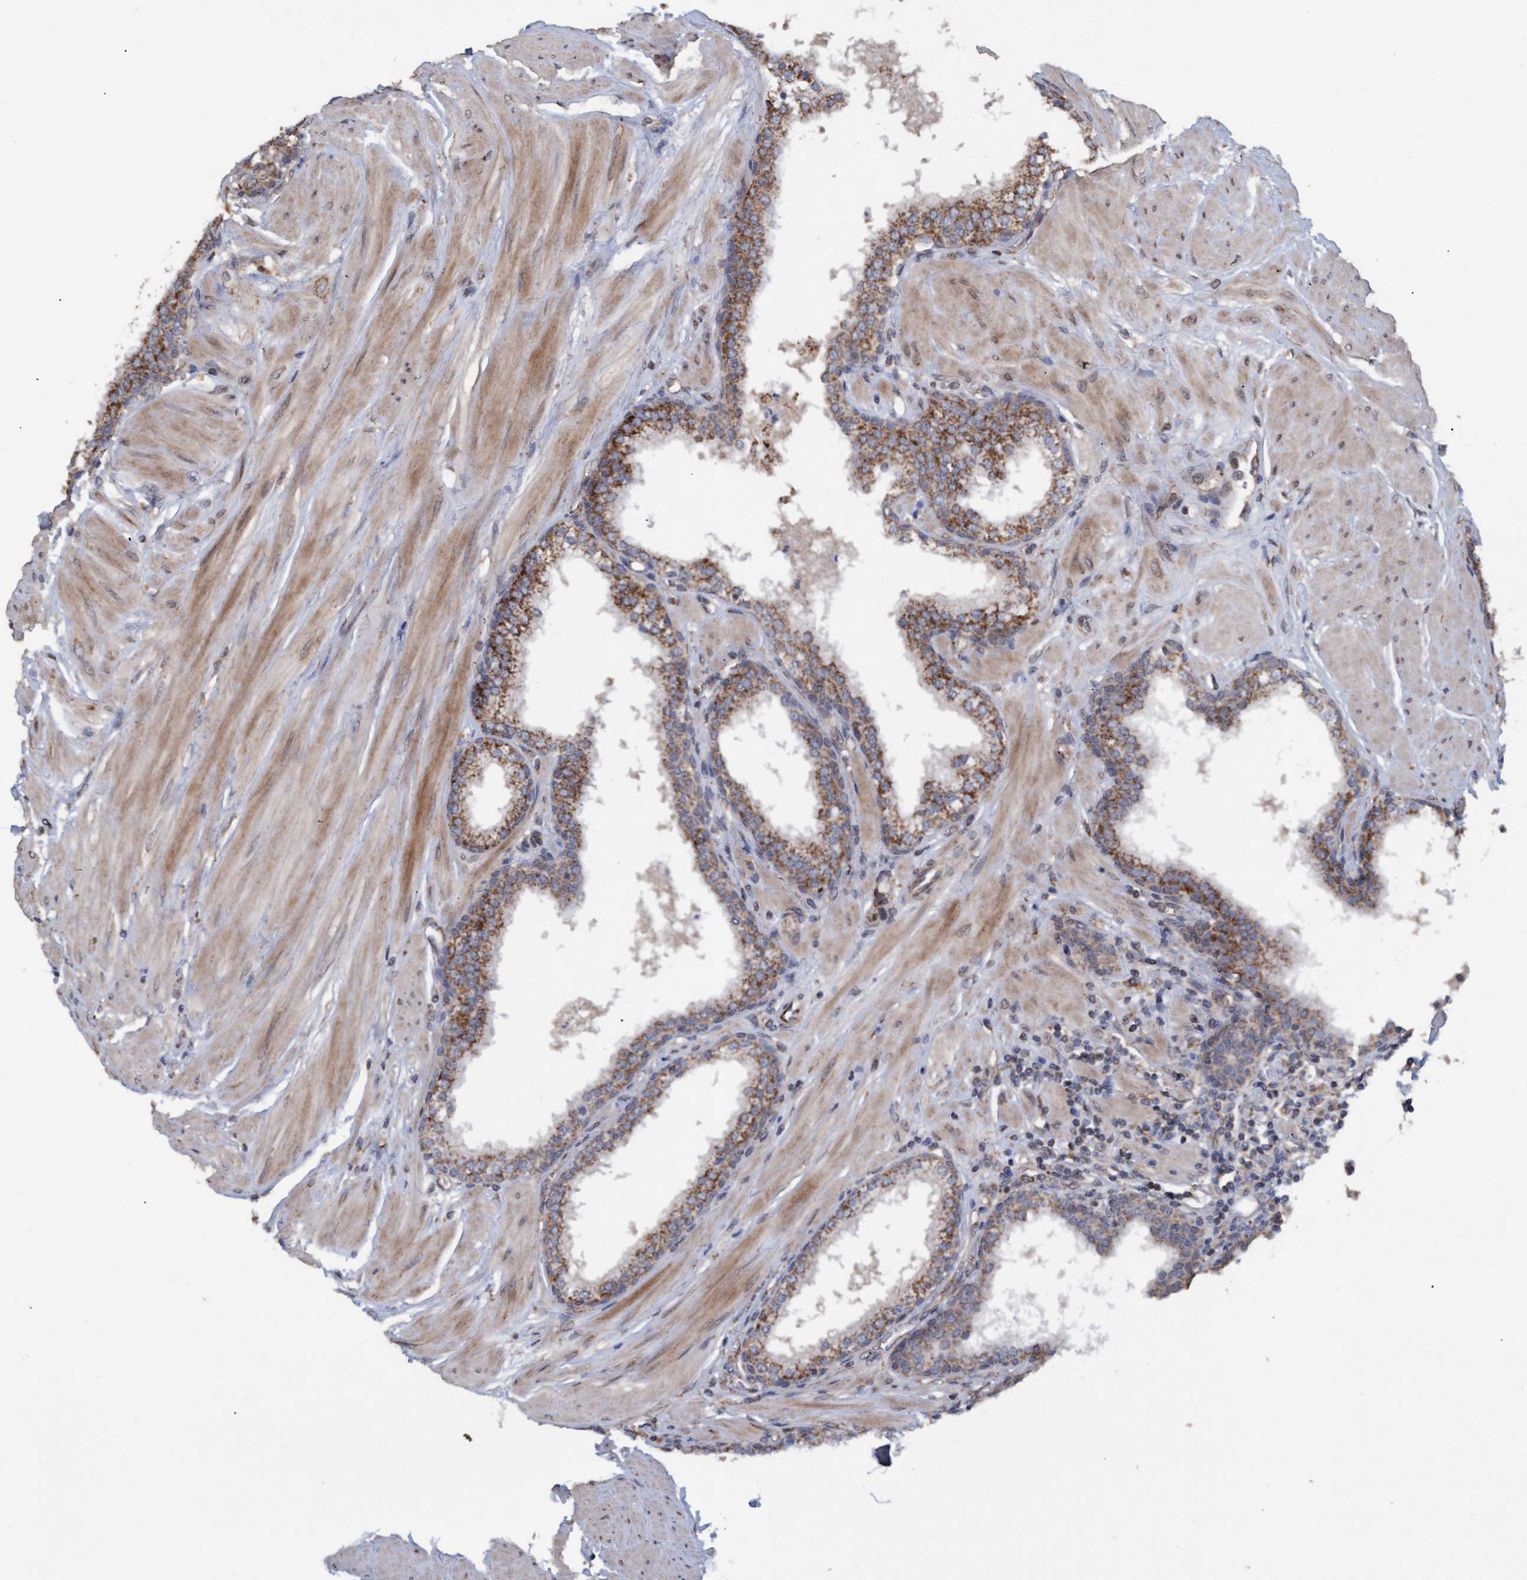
{"staining": {"intensity": "moderate", "quantity": ">75%", "location": "cytoplasmic/membranous"}, "tissue": "prostate", "cell_type": "Glandular cells", "image_type": "normal", "snomed": [{"axis": "morphology", "description": "Normal tissue, NOS"}, {"axis": "topography", "description": "Prostate"}], "caption": "Brown immunohistochemical staining in unremarkable human prostate reveals moderate cytoplasmic/membranous positivity in about >75% of glandular cells.", "gene": "MGLL", "patient": {"sex": "male", "age": 51}}